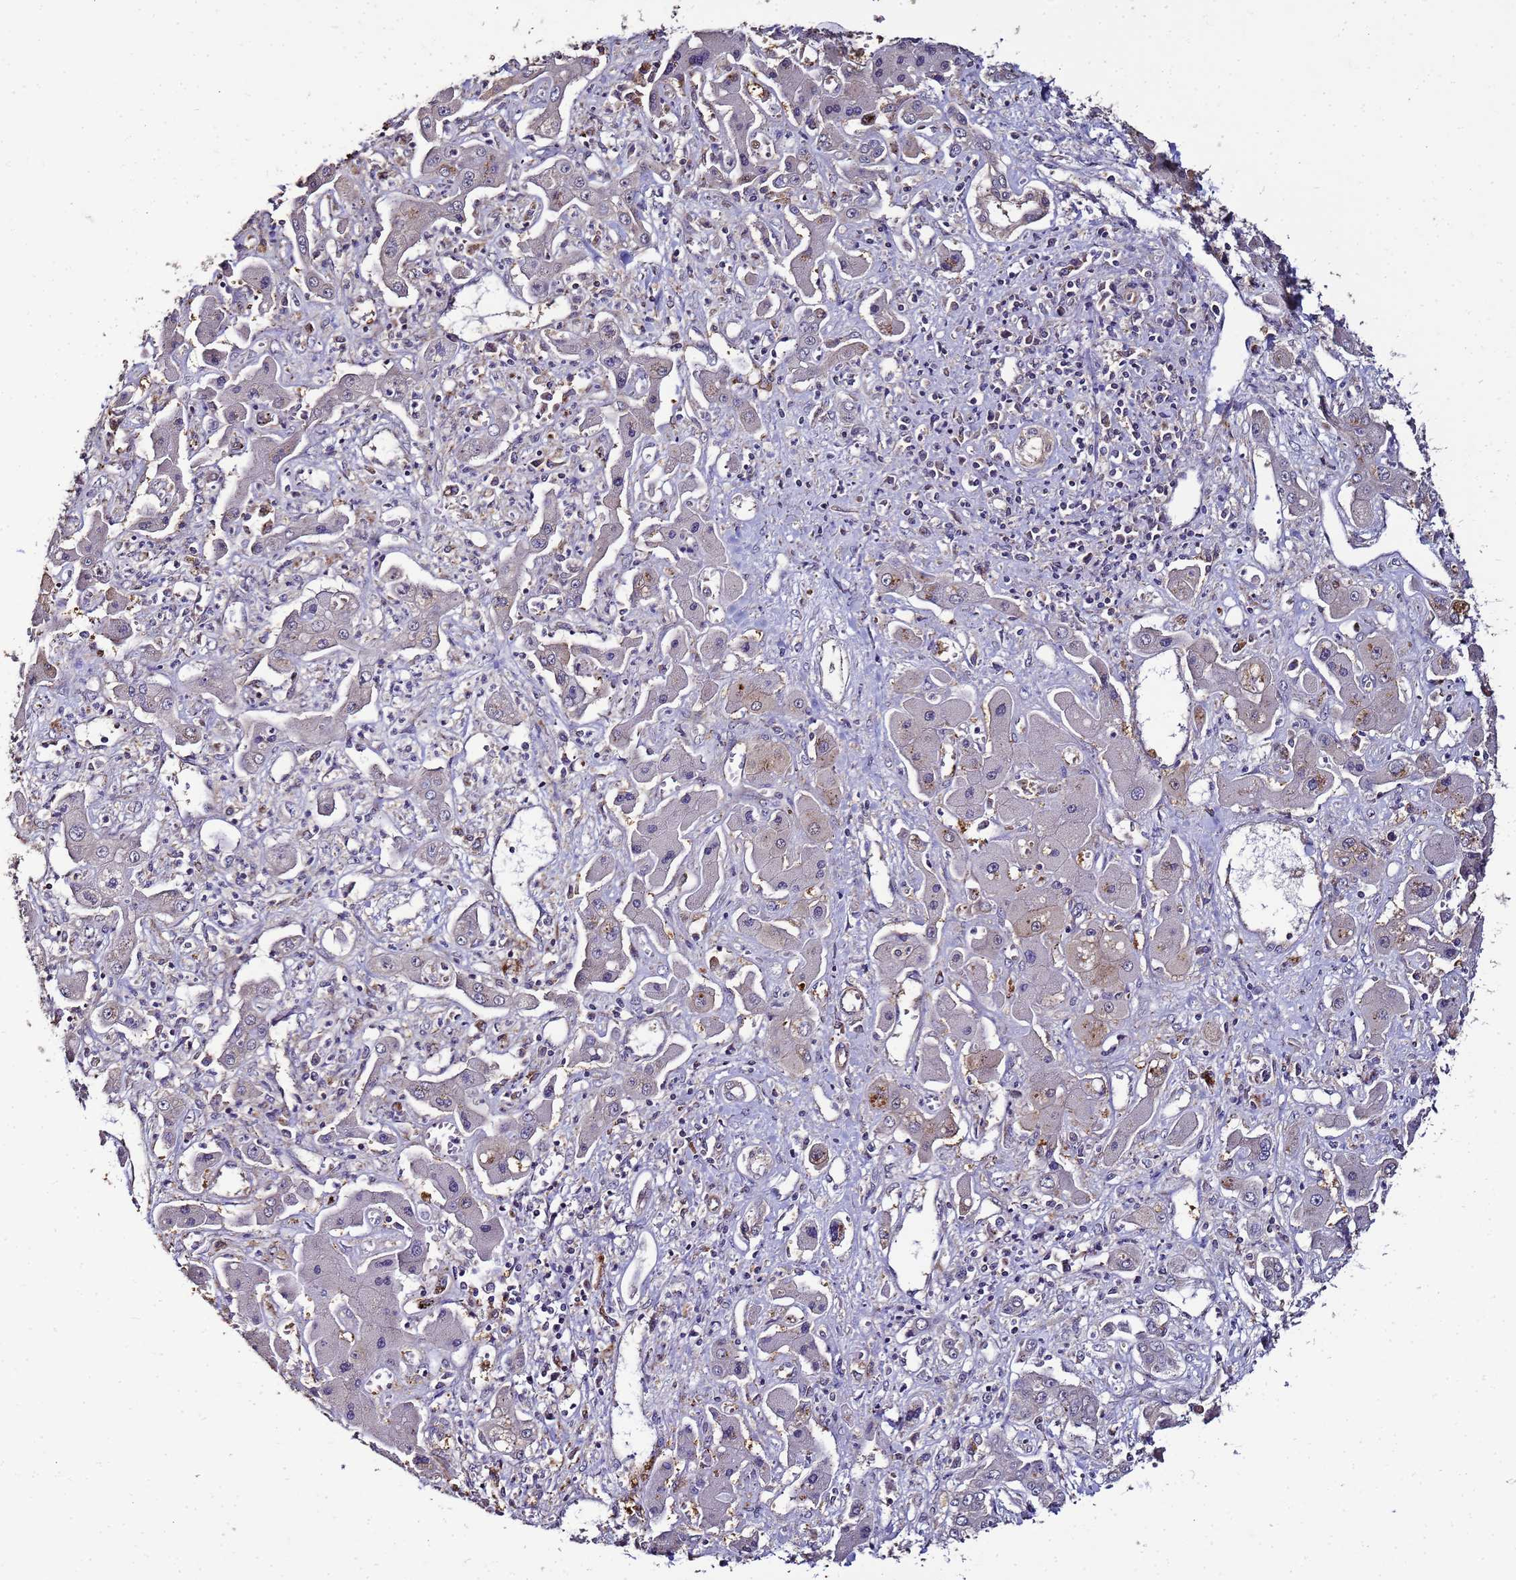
{"staining": {"intensity": "negative", "quantity": "none", "location": "none"}, "tissue": "liver cancer", "cell_type": "Tumor cells", "image_type": "cancer", "snomed": [{"axis": "morphology", "description": "Cholangiocarcinoma"}, {"axis": "topography", "description": "Liver"}], "caption": "DAB (3,3'-diaminobenzidine) immunohistochemical staining of liver cholangiocarcinoma reveals no significant expression in tumor cells.", "gene": "ENOPH1", "patient": {"sex": "male", "age": 67}}